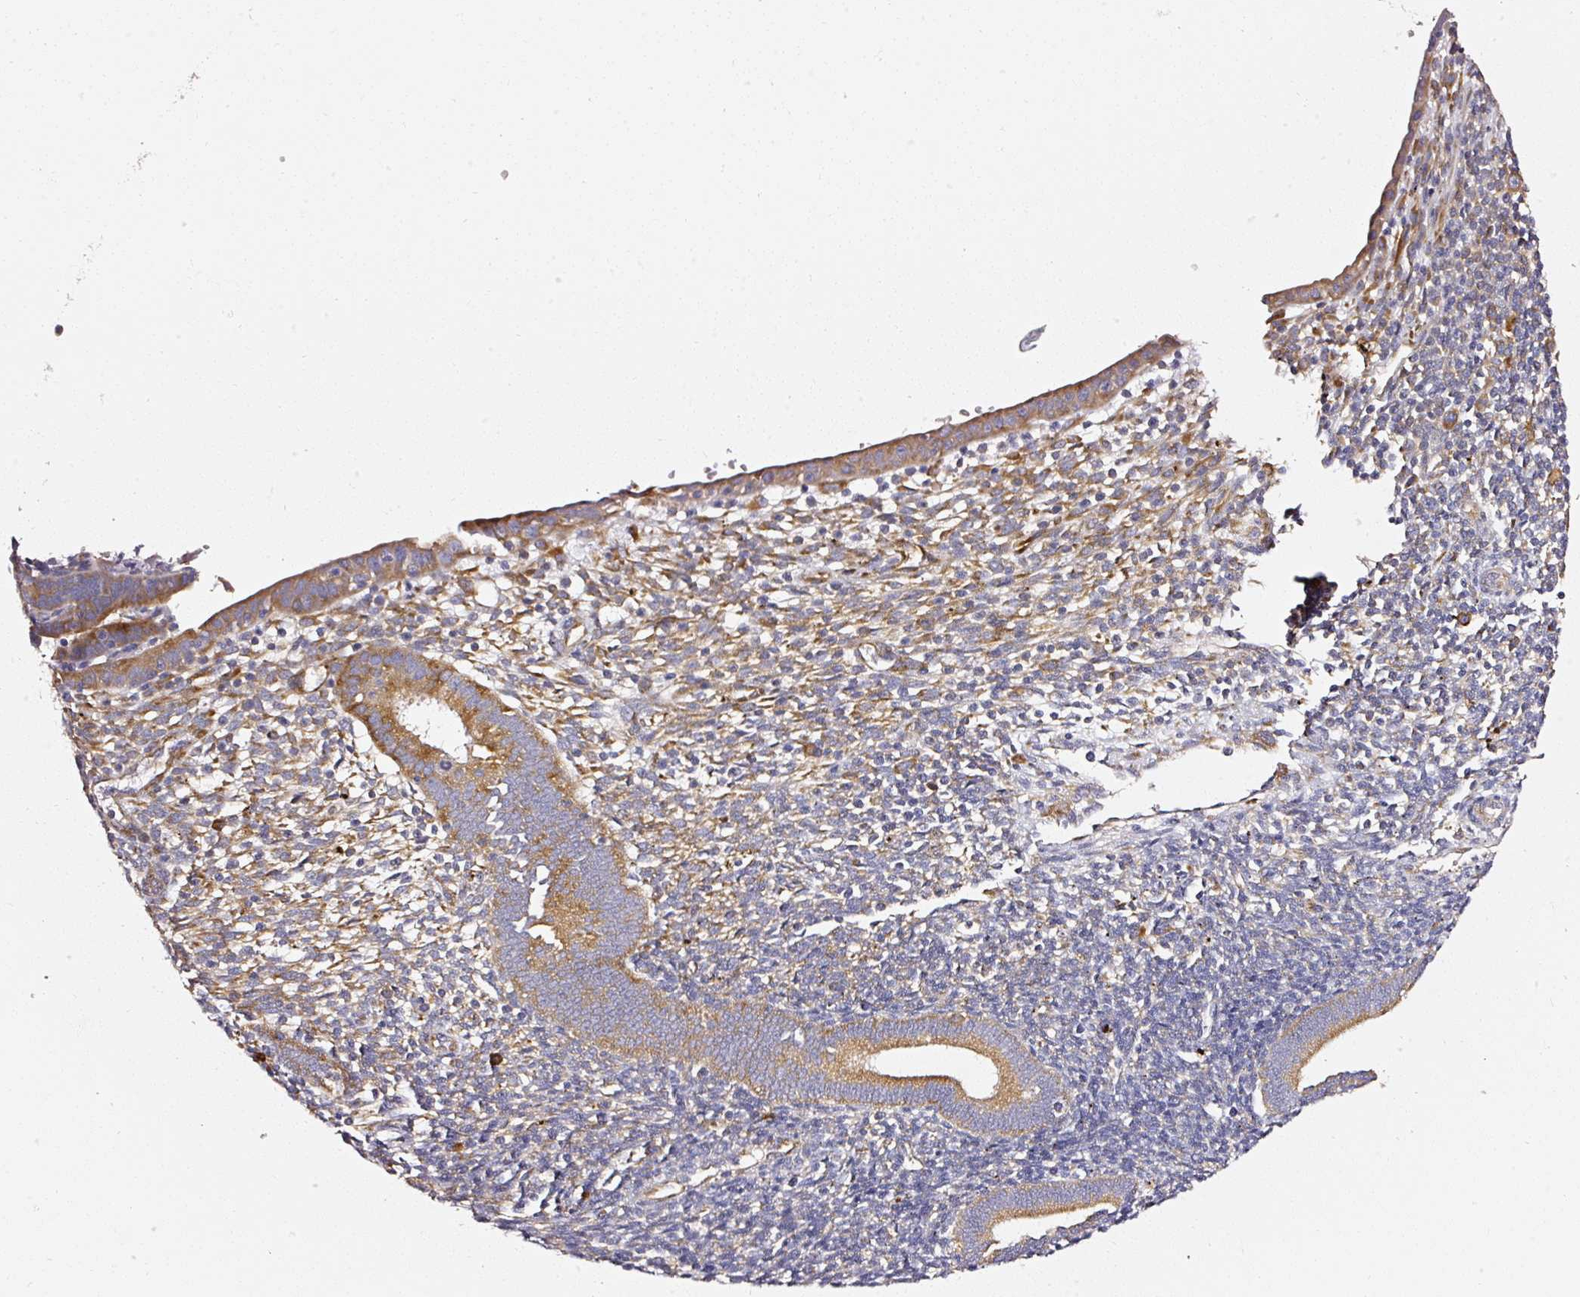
{"staining": {"intensity": "weak", "quantity": ">75%", "location": "cytoplasmic/membranous"}, "tissue": "endometrium", "cell_type": "Cells in endometrial stroma", "image_type": "normal", "snomed": [{"axis": "morphology", "description": "Normal tissue, NOS"}, {"axis": "topography", "description": "Endometrium"}], "caption": "About >75% of cells in endometrial stroma in normal human endometrium reveal weak cytoplasmic/membranous protein expression as visualized by brown immunohistochemical staining.", "gene": "RPL10A", "patient": {"sex": "female", "age": 41}}